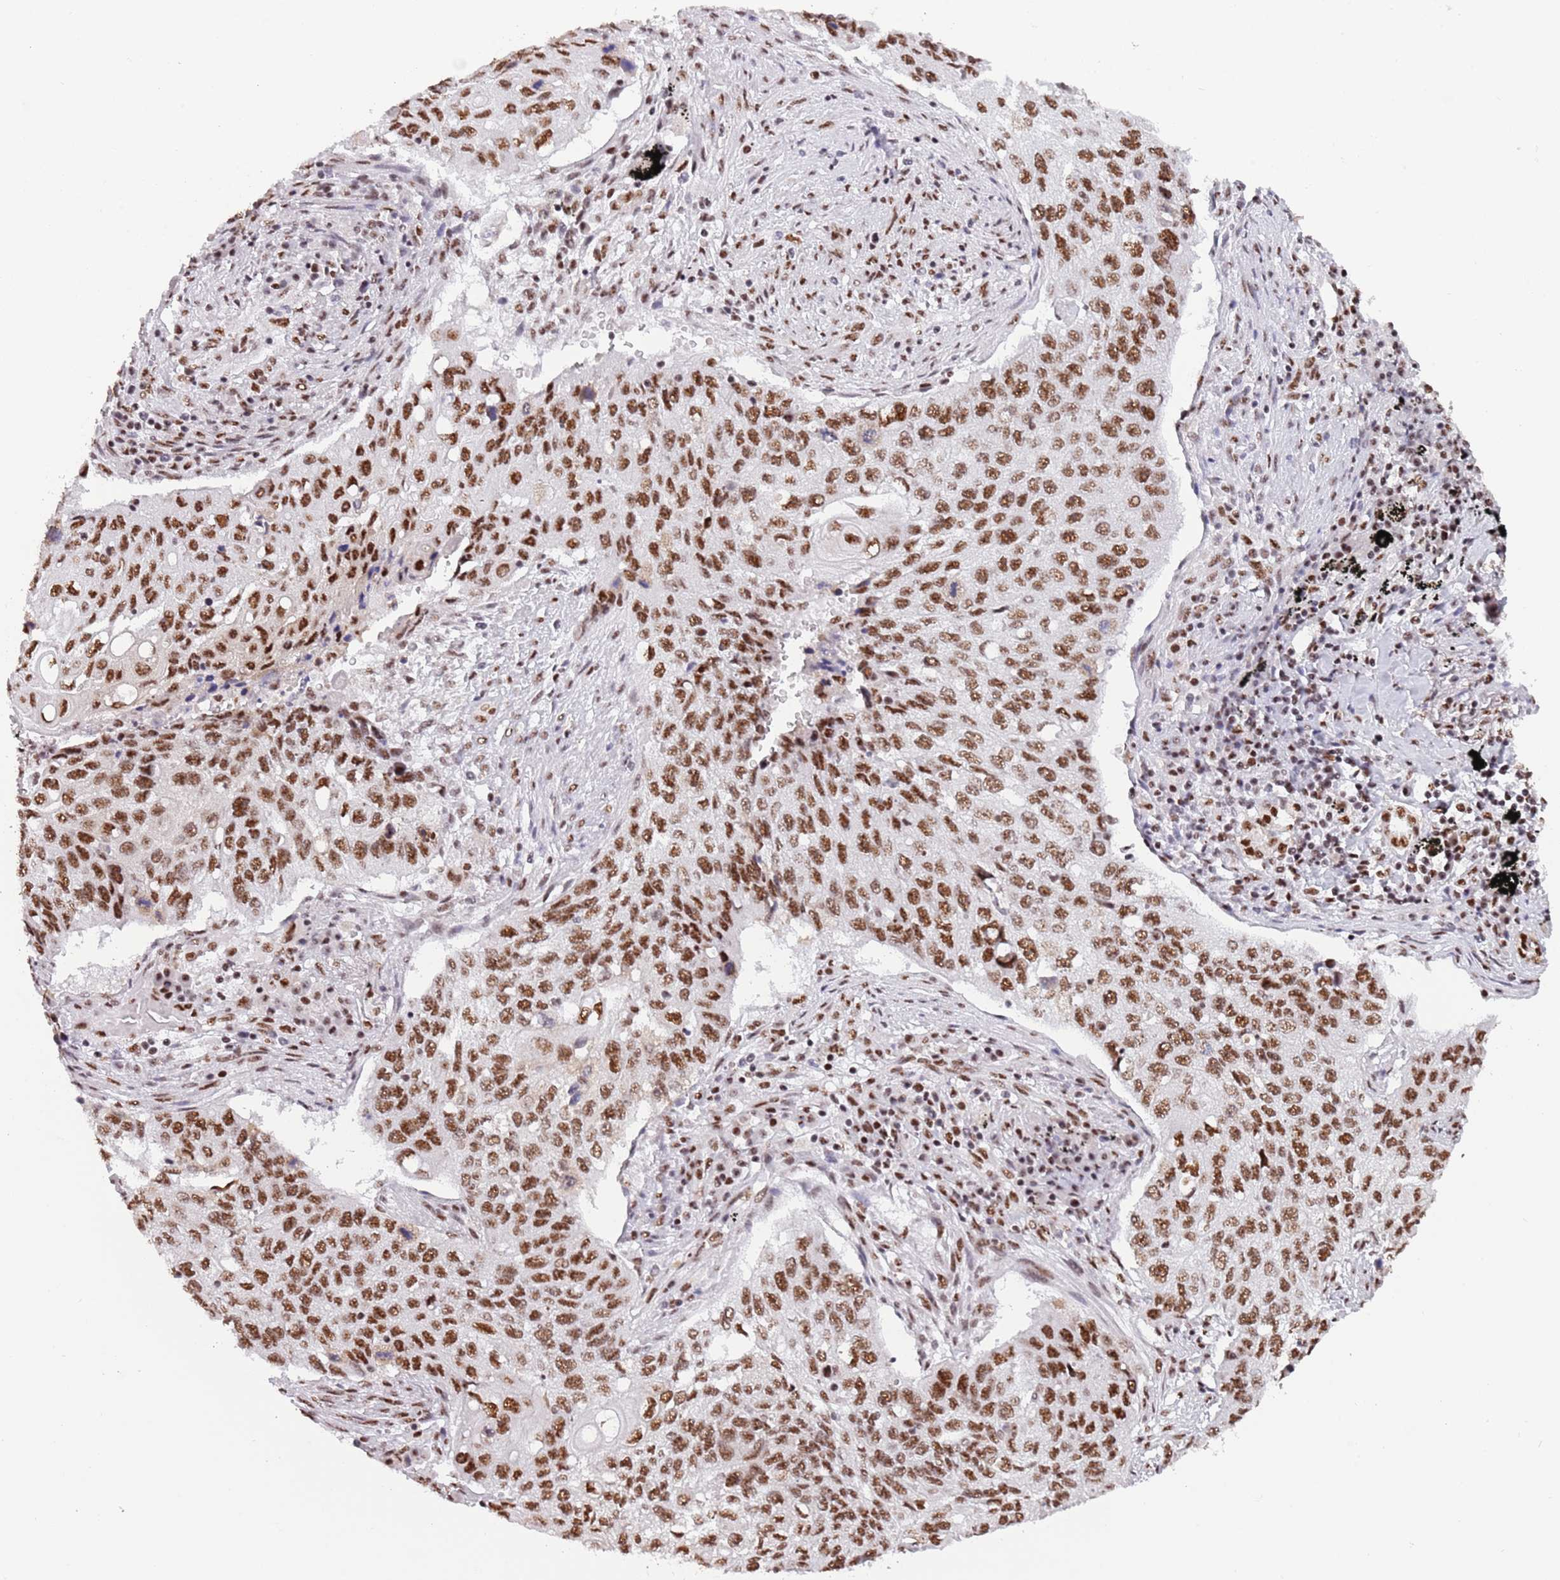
{"staining": {"intensity": "moderate", "quantity": ">75%", "location": "nuclear"}, "tissue": "lung cancer", "cell_type": "Tumor cells", "image_type": "cancer", "snomed": [{"axis": "morphology", "description": "Squamous cell carcinoma, NOS"}, {"axis": "topography", "description": "Lung"}], "caption": "Brown immunohistochemical staining in lung cancer demonstrates moderate nuclear positivity in about >75% of tumor cells. (Stains: DAB (3,3'-diaminobenzidine) in brown, nuclei in blue, Microscopy: brightfield microscopy at high magnification).", "gene": "SF3A2", "patient": {"sex": "female", "age": 63}}